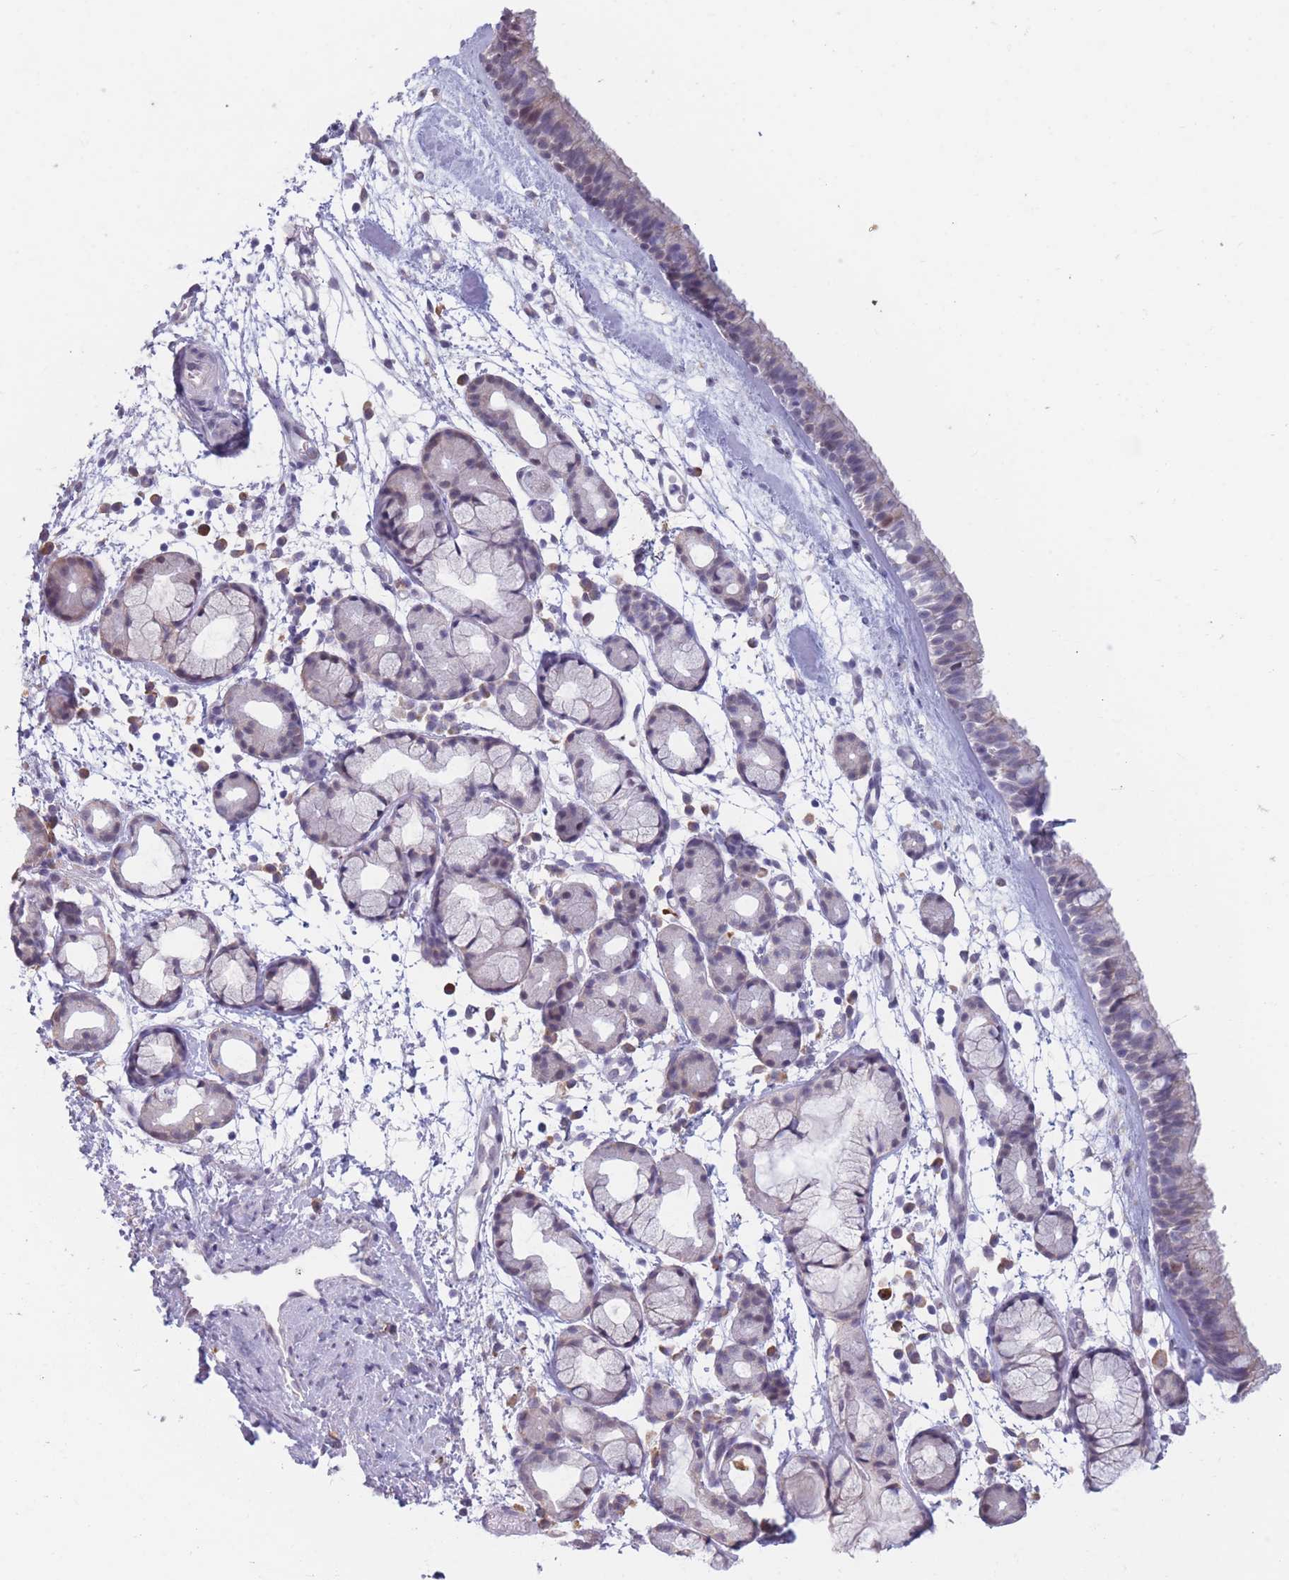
{"staining": {"intensity": "moderate", "quantity": "<25%", "location": "cytoplasmic/membranous"}, "tissue": "nasopharynx", "cell_type": "Respiratory epithelial cells", "image_type": "normal", "snomed": [{"axis": "morphology", "description": "Normal tissue, NOS"}, {"axis": "topography", "description": "Nasopharynx"}], "caption": "High-power microscopy captured an IHC photomicrograph of benign nasopharynx, revealing moderate cytoplasmic/membranous expression in about <25% of respiratory epithelial cells. (DAB IHC, brown staining for protein, blue staining for nuclei).", "gene": "COL27A1", "patient": {"sex": "female", "age": 81}}